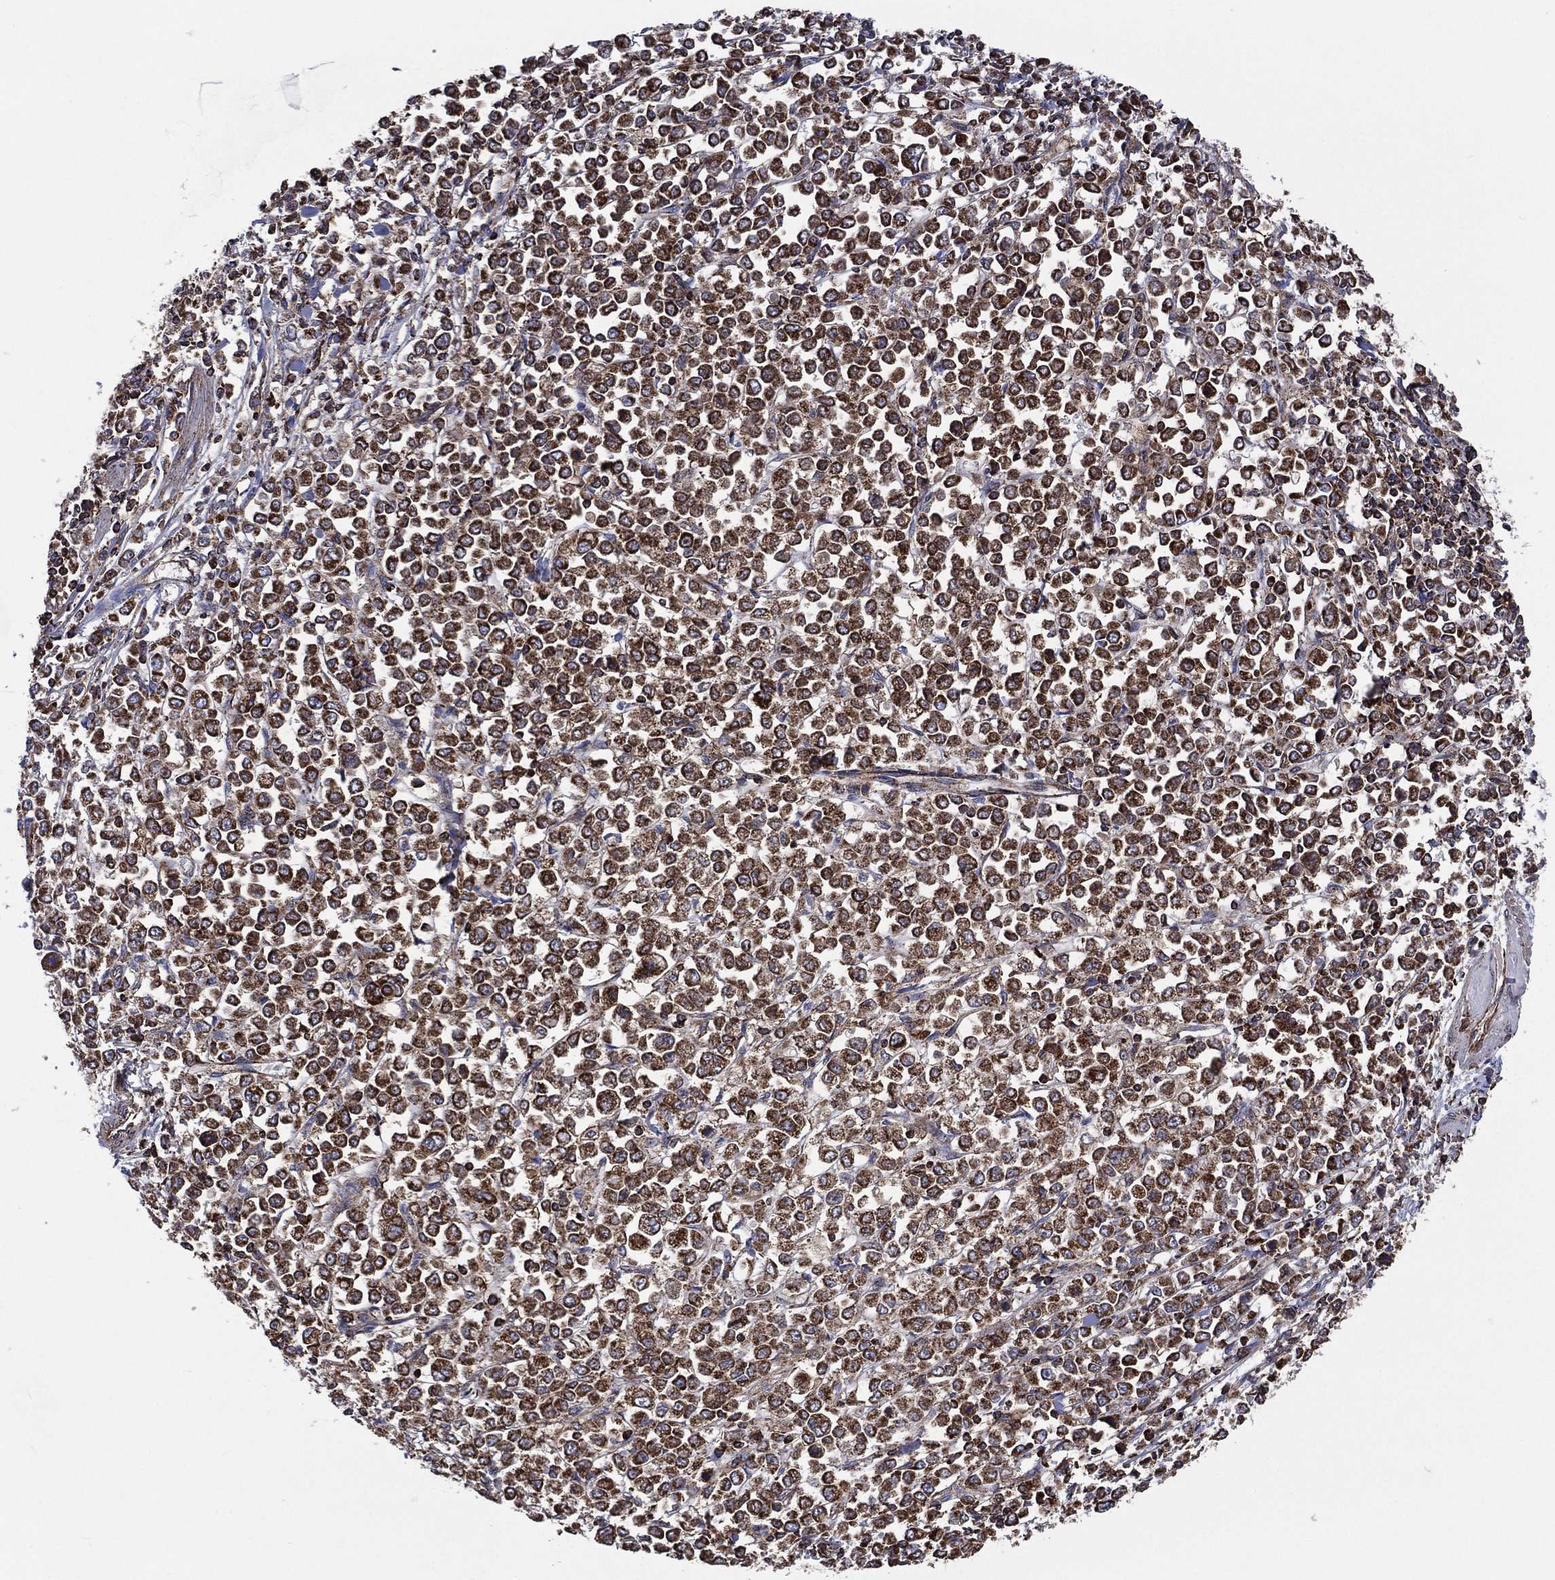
{"staining": {"intensity": "strong", "quantity": ">75%", "location": "cytoplasmic/membranous"}, "tissue": "stomach cancer", "cell_type": "Tumor cells", "image_type": "cancer", "snomed": [{"axis": "morphology", "description": "Adenocarcinoma, NOS"}, {"axis": "topography", "description": "Stomach, upper"}], "caption": "Stomach cancer stained with immunohistochemistry (IHC) exhibits strong cytoplasmic/membranous expression in approximately >75% of tumor cells.", "gene": "ANKRD37", "patient": {"sex": "male", "age": 70}}